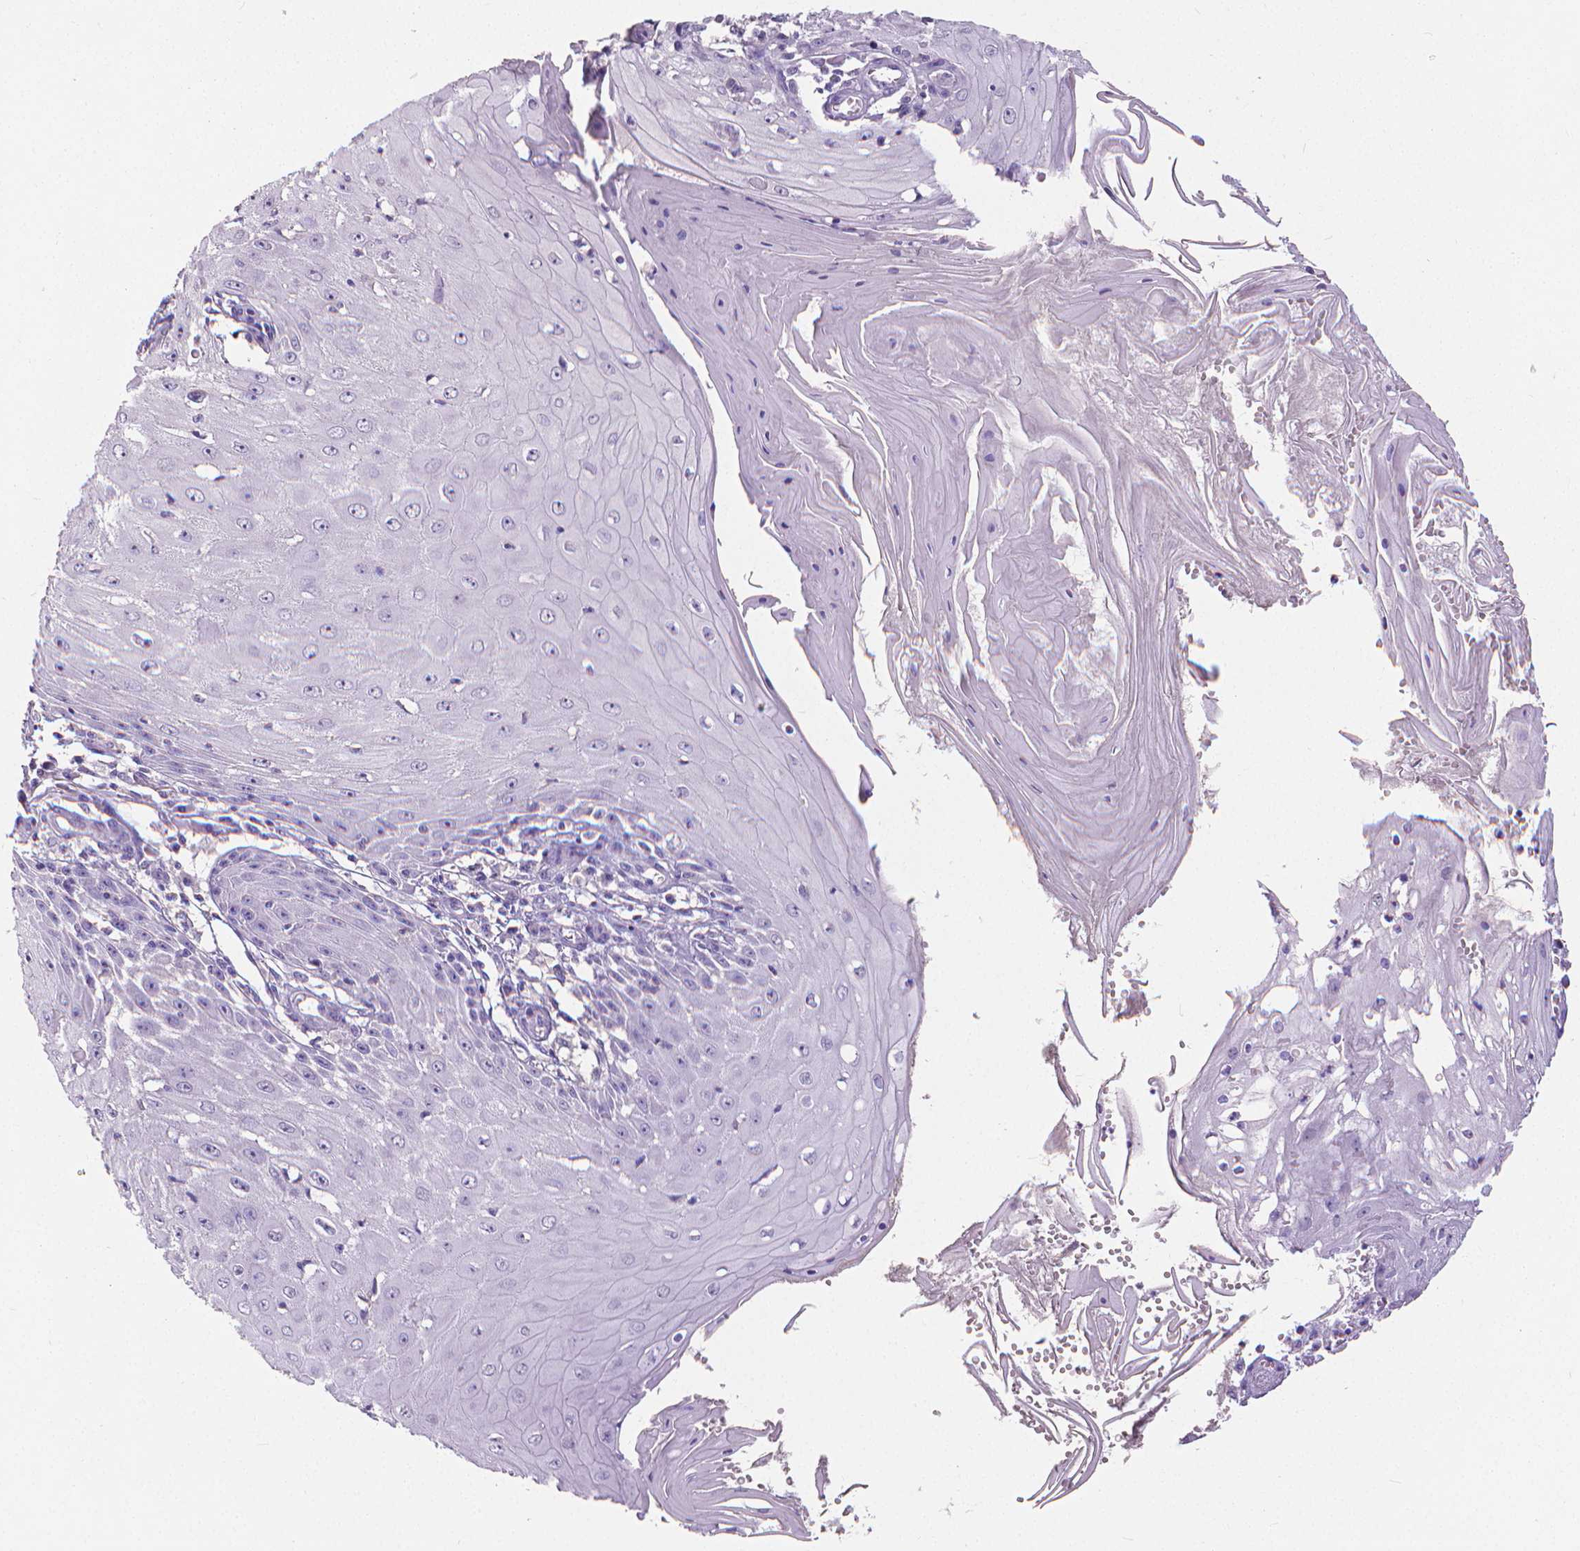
{"staining": {"intensity": "negative", "quantity": "none", "location": "none"}, "tissue": "skin cancer", "cell_type": "Tumor cells", "image_type": "cancer", "snomed": [{"axis": "morphology", "description": "Squamous cell carcinoma, NOS"}, {"axis": "topography", "description": "Skin"}], "caption": "DAB (3,3'-diaminobenzidine) immunohistochemical staining of skin squamous cell carcinoma exhibits no significant positivity in tumor cells.", "gene": "CD4", "patient": {"sex": "female", "age": 73}}